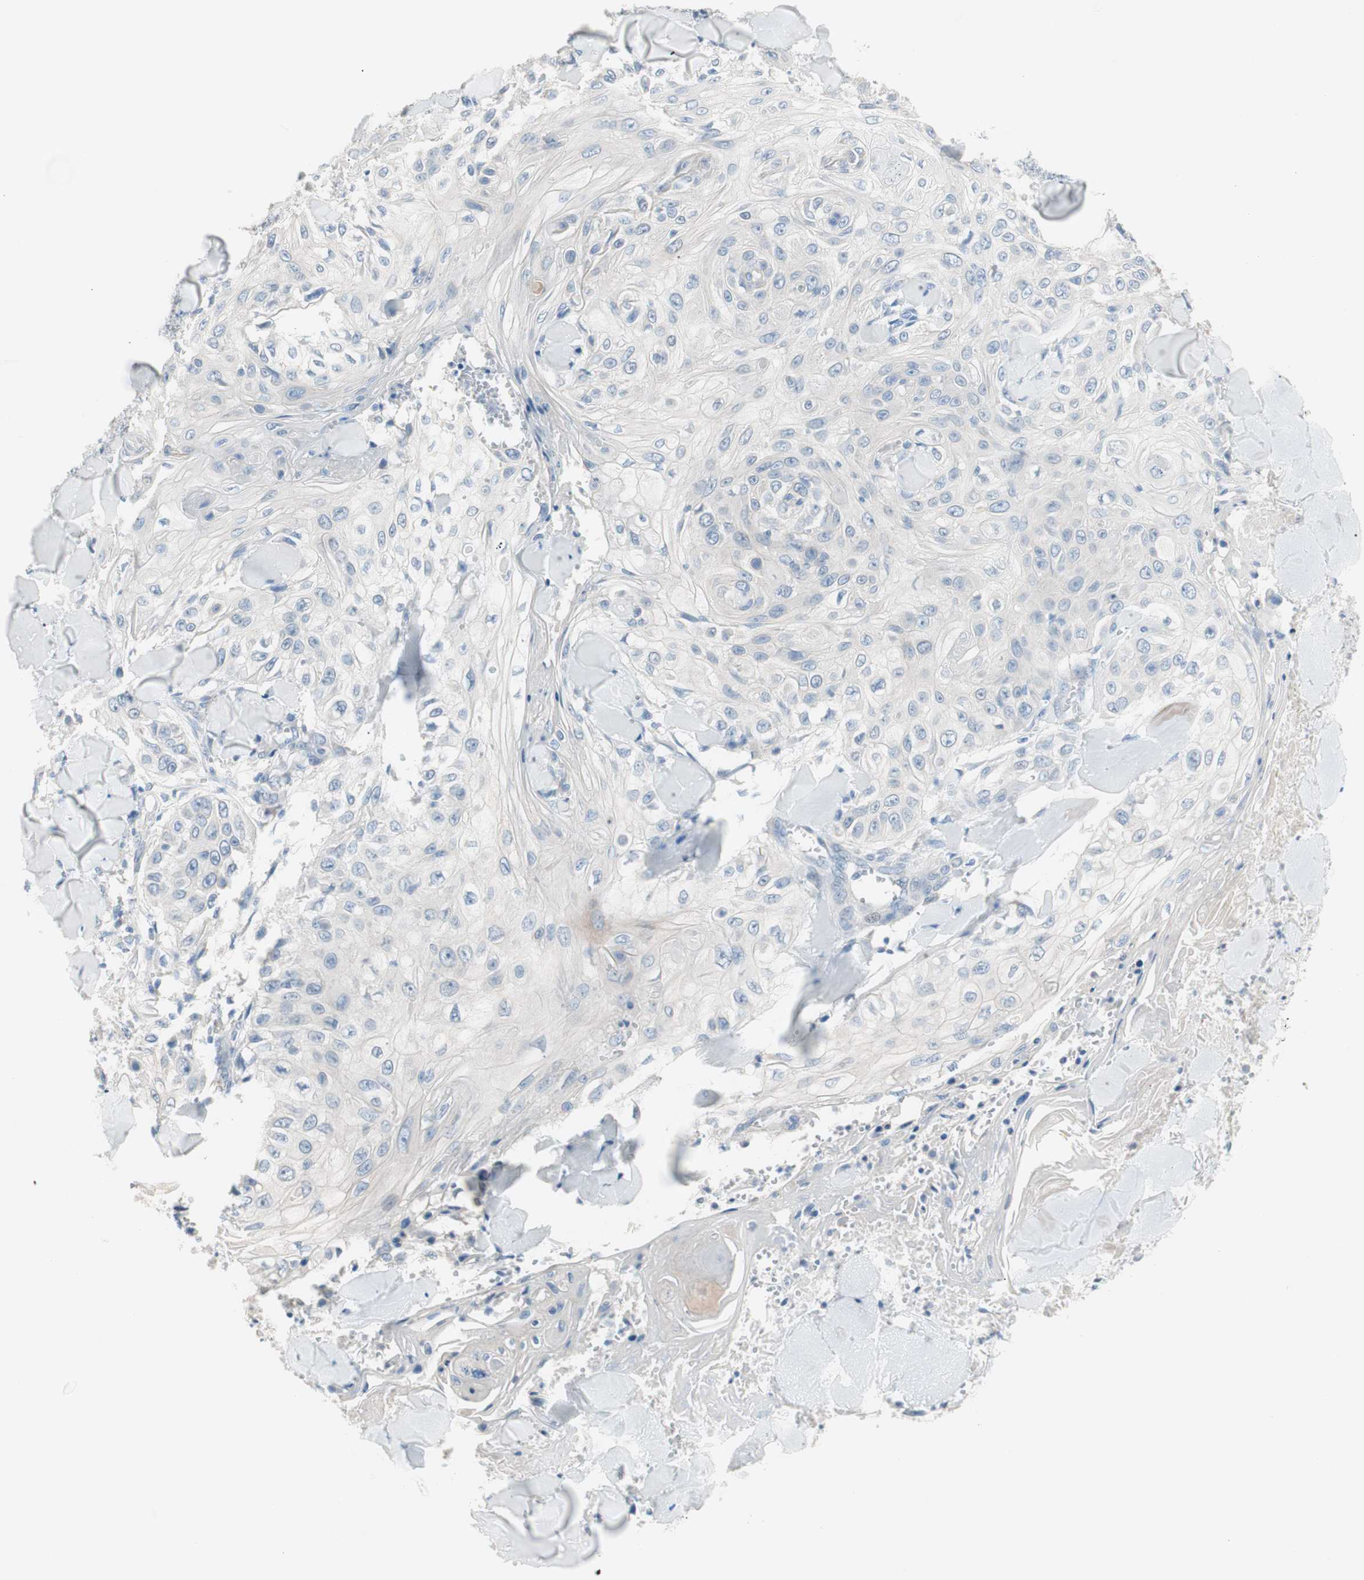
{"staining": {"intensity": "negative", "quantity": "none", "location": "none"}, "tissue": "skin cancer", "cell_type": "Tumor cells", "image_type": "cancer", "snomed": [{"axis": "morphology", "description": "Squamous cell carcinoma, NOS"}, {"axis": "topography", "description": "Skin"}], "caption": "DAB immunohistochemical staining of skin cancer (squamous cell carcinoma) shows no significant staining in tumor cells. Brightfield microscopy of immunohistochemistry stained with DAB (3,3'-diaminobenzidine) (brown) and hematoxylin (blue), captured at high magnification.", "gene": "VIL1", "patient": {"sex": "male", "age": 86}}